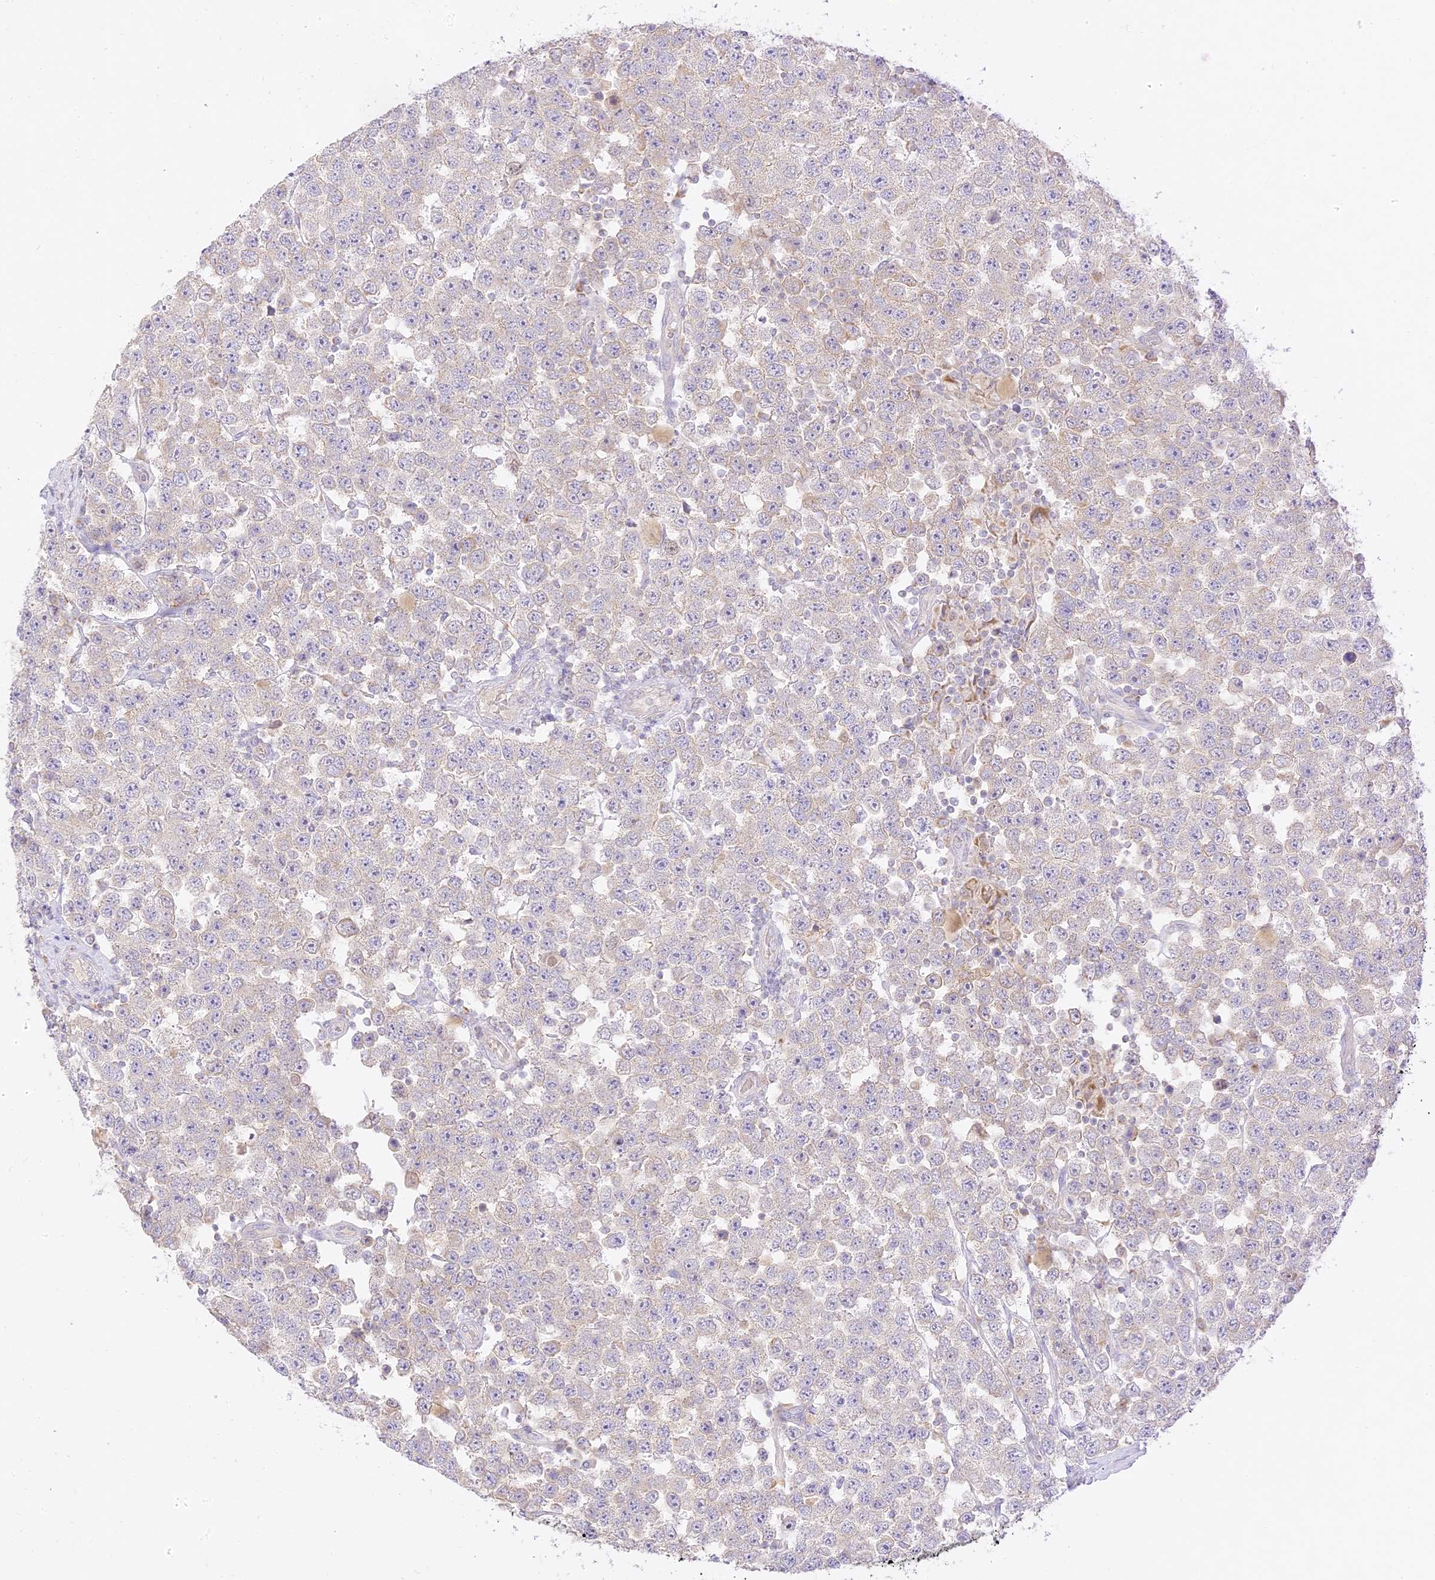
{"staining": {"intensity": "weak", "quantity": "<25%", "location": "cytoplasmic/membranous"}, "tissue": "testis cancer", "cell_type": "Tumor cells", "image_type": "cancer", "snomed": [{"axis": "morphology", "description": "Seminoma, NOS"}, {"axis": "topography", "description": "Testis"}], "caption": "High power microscopy micrograph of an immunohistochemistry (IHC) micrograph of testis cancer, revealing no significant staining in tumor cells.", "gene": "LRRC15", "patient": {"sex": "male", "age": 28}}